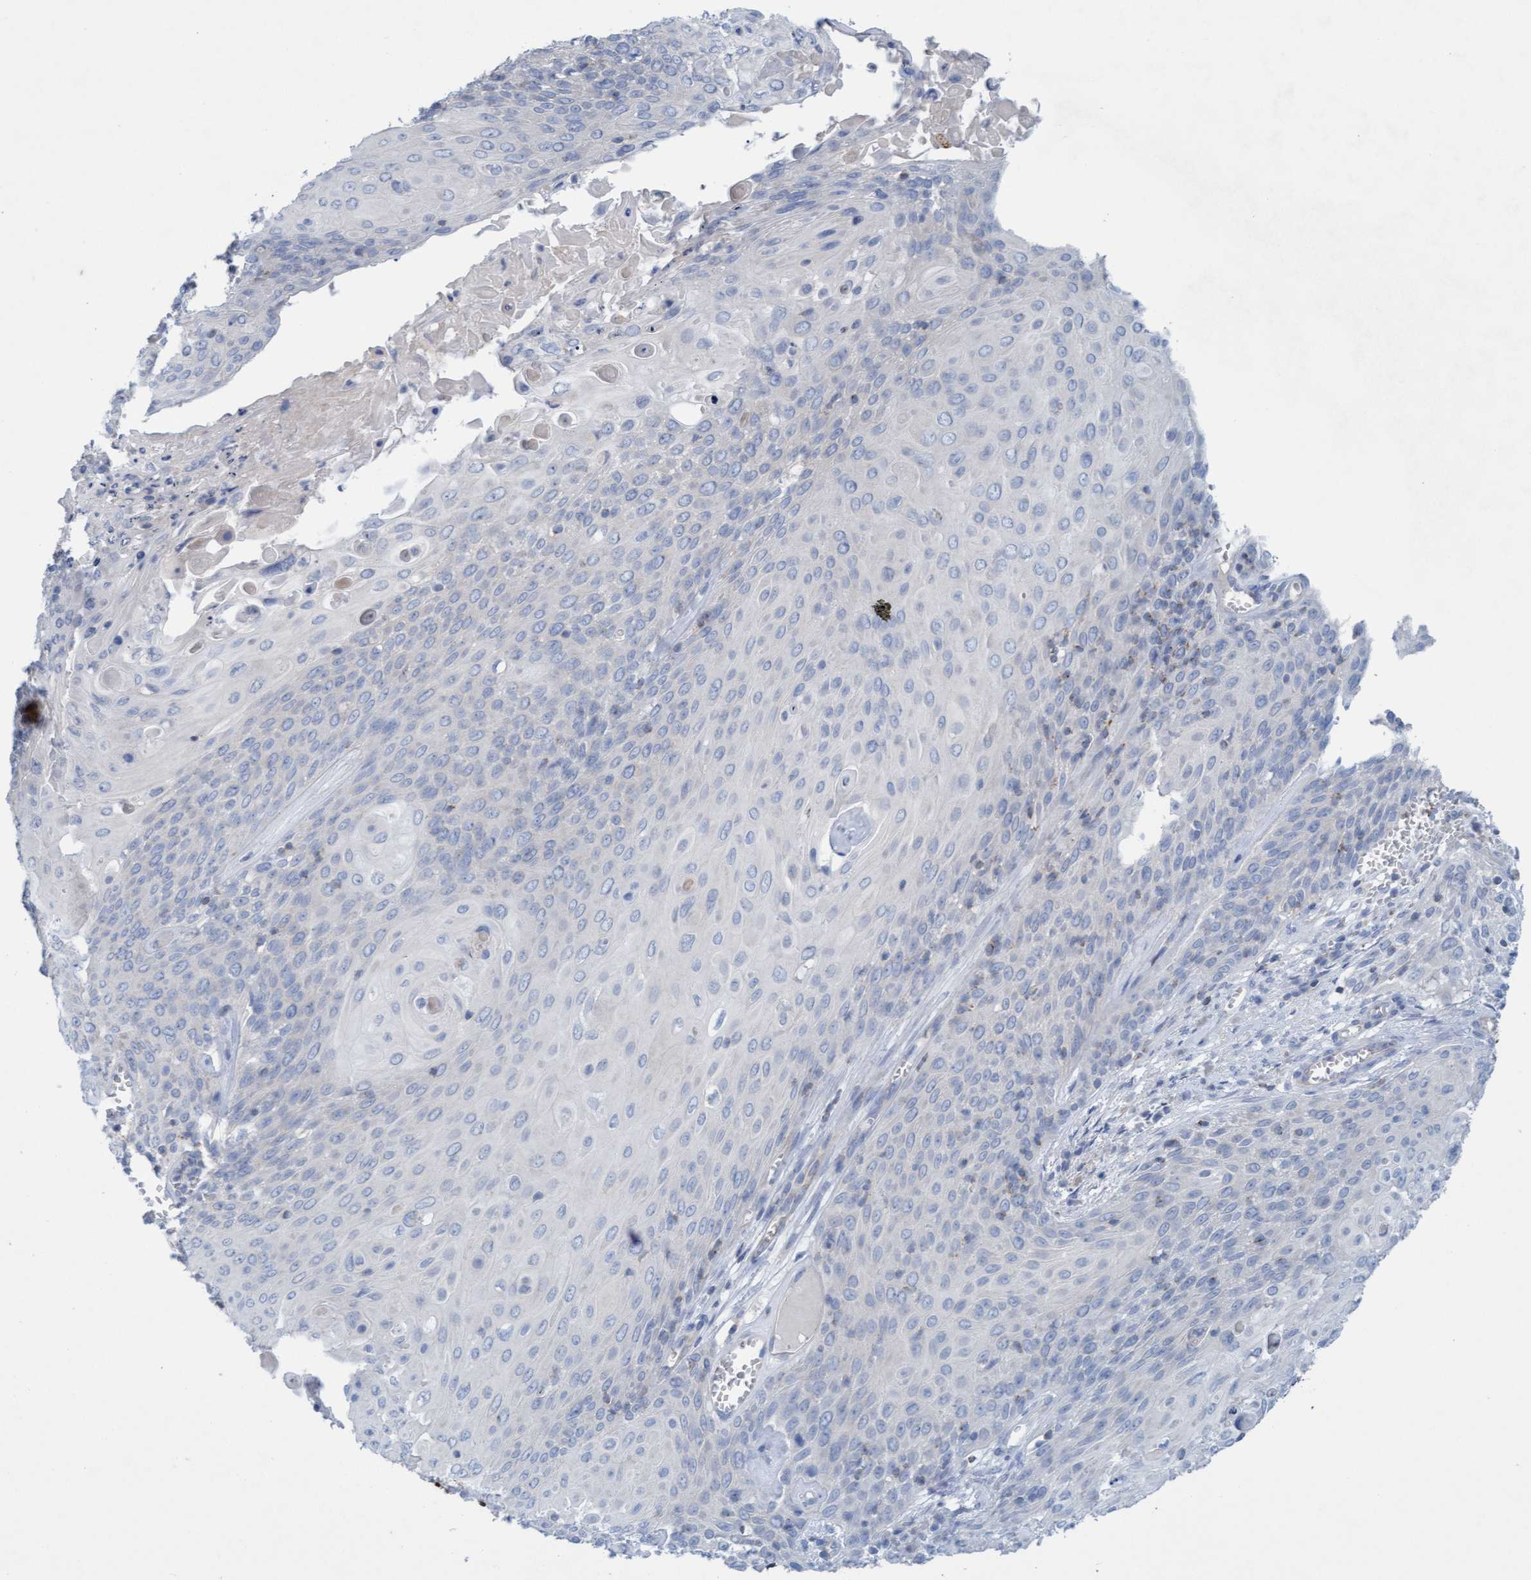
{"staining": {"intensity": "negative", "quantity": "none", "location": "none"}, "tissue": "cervical cancer", "cell_type": "Tumor cells", "image_type": "cancer", "snomed": [{"axis": "morphology", "description": "Squamous cell carcinoma, NOS"}, {"axis": "topography", "description": "Cervix"}], "caption": "This image is of cervical cancer (squamous cell carcinoma) stained with immunohistochemistry to label a protein in brown with the nuclei are counter-stained blue. There is no positivity in tumor cells.", "gene": "SIGIRR", "patient": {"sex": "female", "age": 39}}